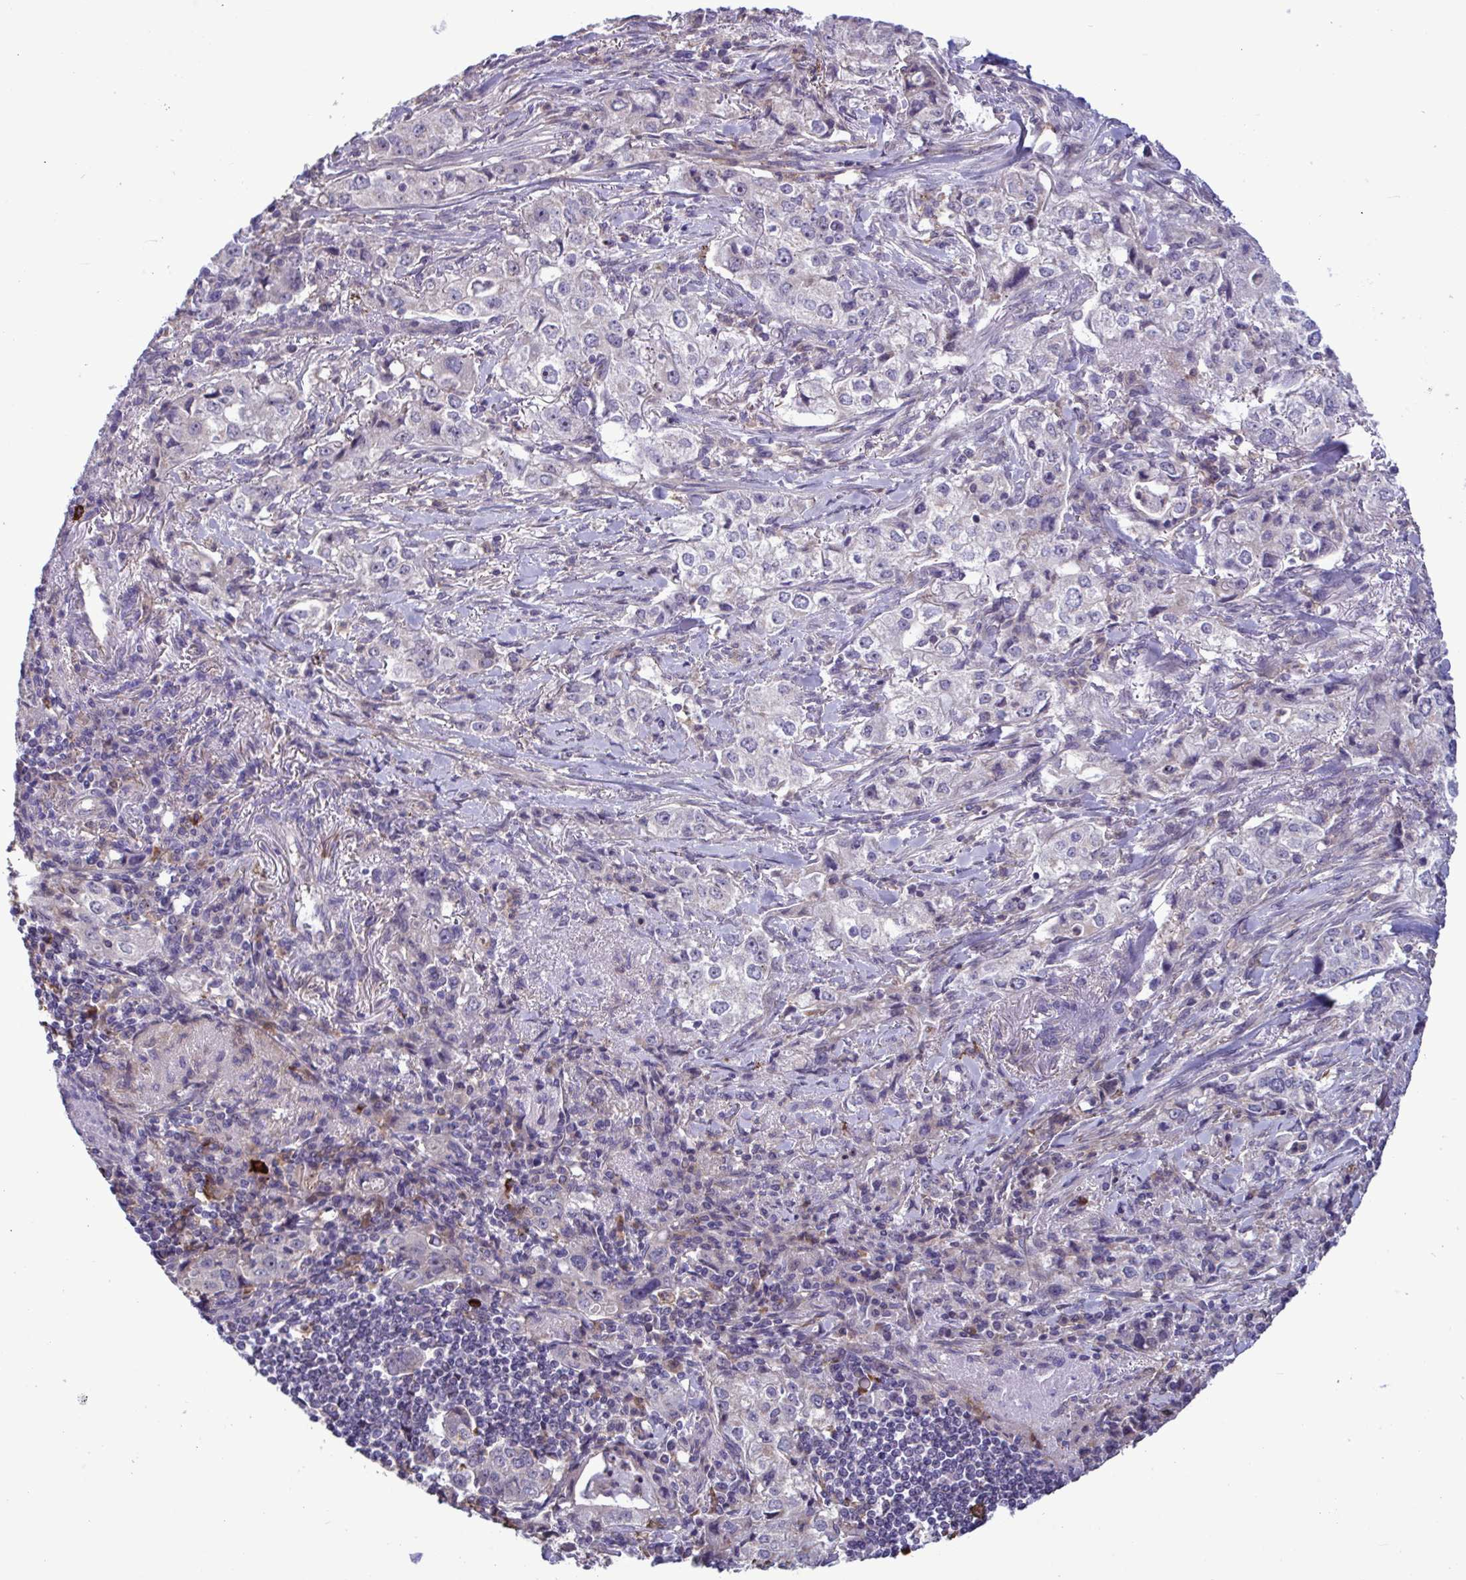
{"staining": {"intensity": "weak", "quantity": "25%-75%", "location": "nuclear"}, "tissue": "stomach cancer", "cell_type": "Tumor cells", "image_type": "cancer", "snomed": [{"axis": "morphology", "description": "Adenocarcinoma, NOS"}, {"axis": "topography", "description": "Stomach, upper"}], "caption": "Stomach cancer (adenocarcinoma) stained for a protein reveals weak nuclear positivity in tumor cells.", "gene": "CD101", "patient": {"sex": "male", "age": 75}}